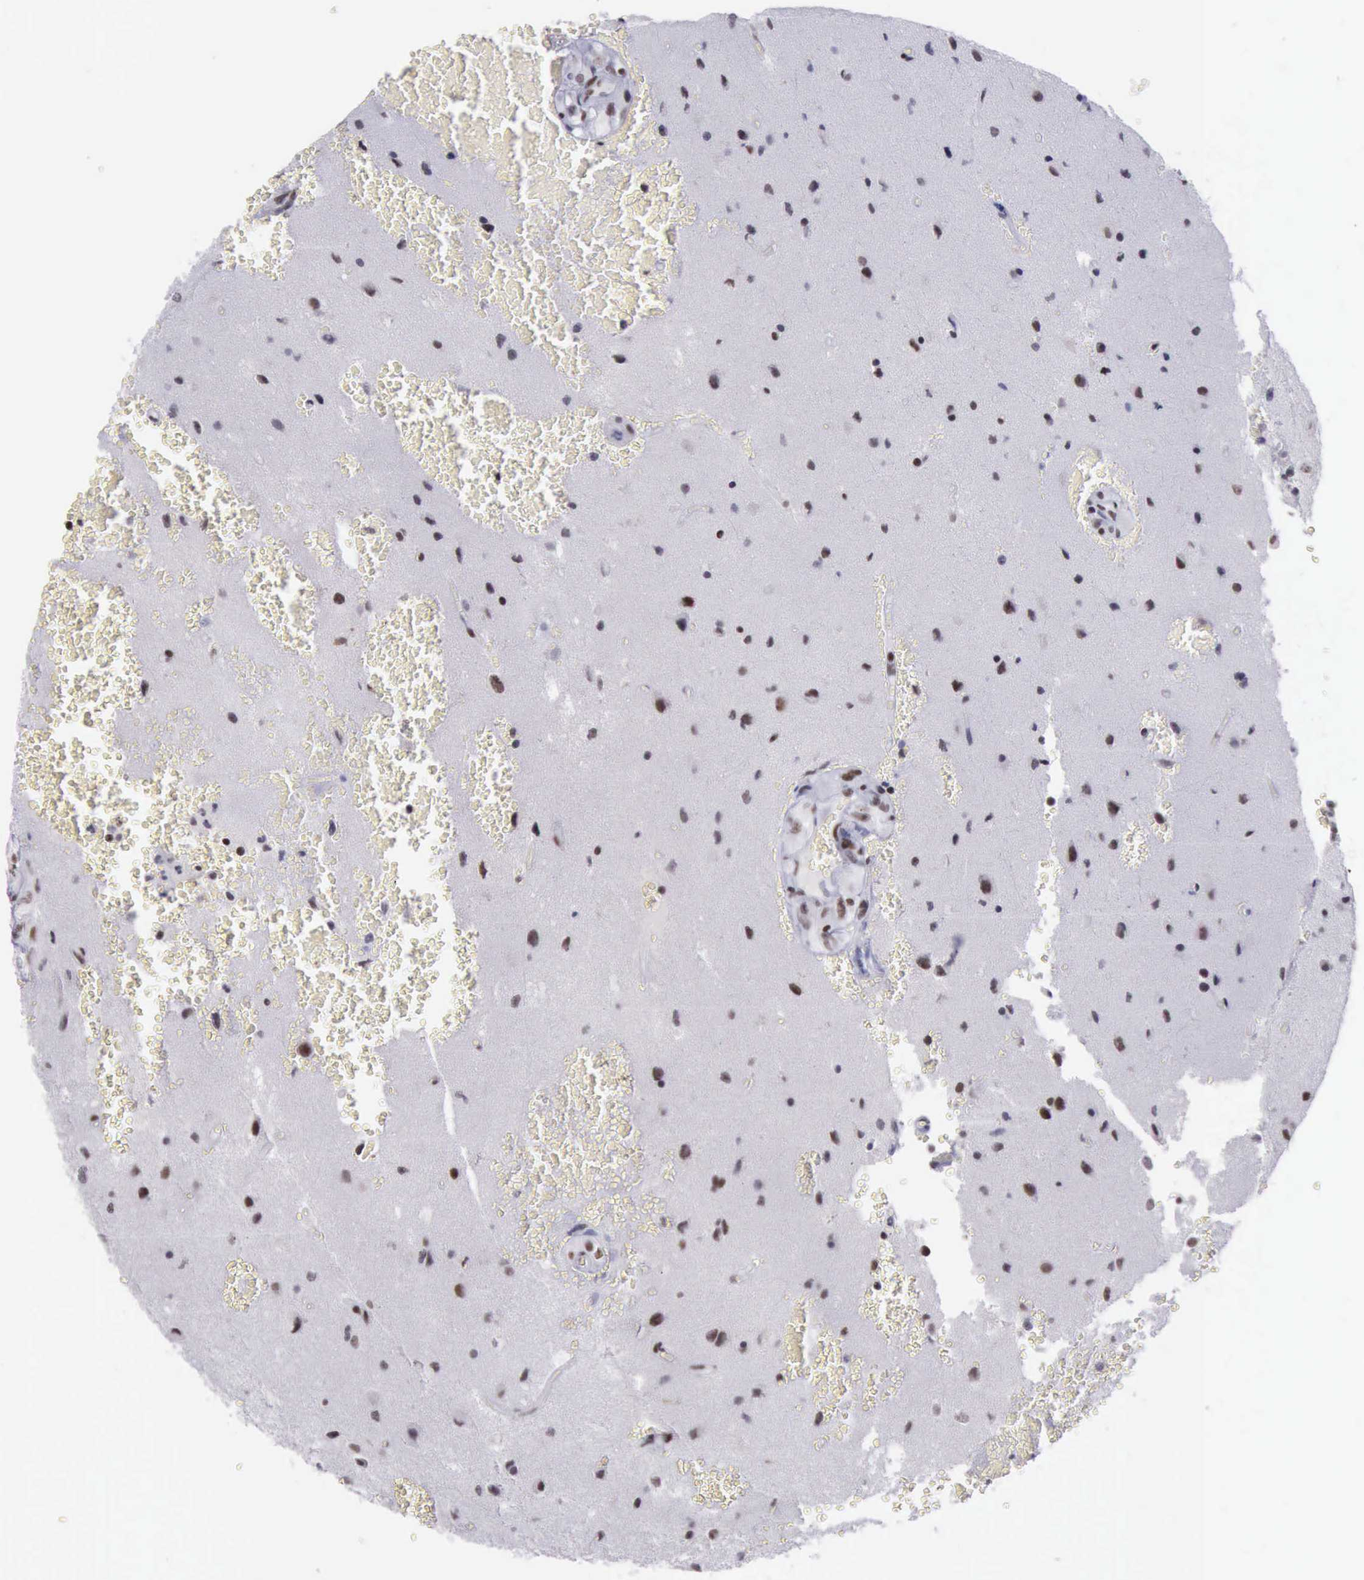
{"staining": {"intensity": "moderate", "quantity": "25%-75%", "location": "nuclear"}, "tissue": "glioma", "cell_type": "Tumor cells", "image_type": "cancer", "snomed": [{"axis": "morphology", "description": "Glioma, malignant, High grade"}, {"axis": "topography", "description": "Brain"}], "caption": "Glioma stained with DAB IHC reveals medium levels of moderate nuclear expression in about 25%-75% of tumor cells. (Brightfield microscopy of DAB IHC at high magnification).", "gene": "YY1", "patient": {"sex": "male", "age": 48}}